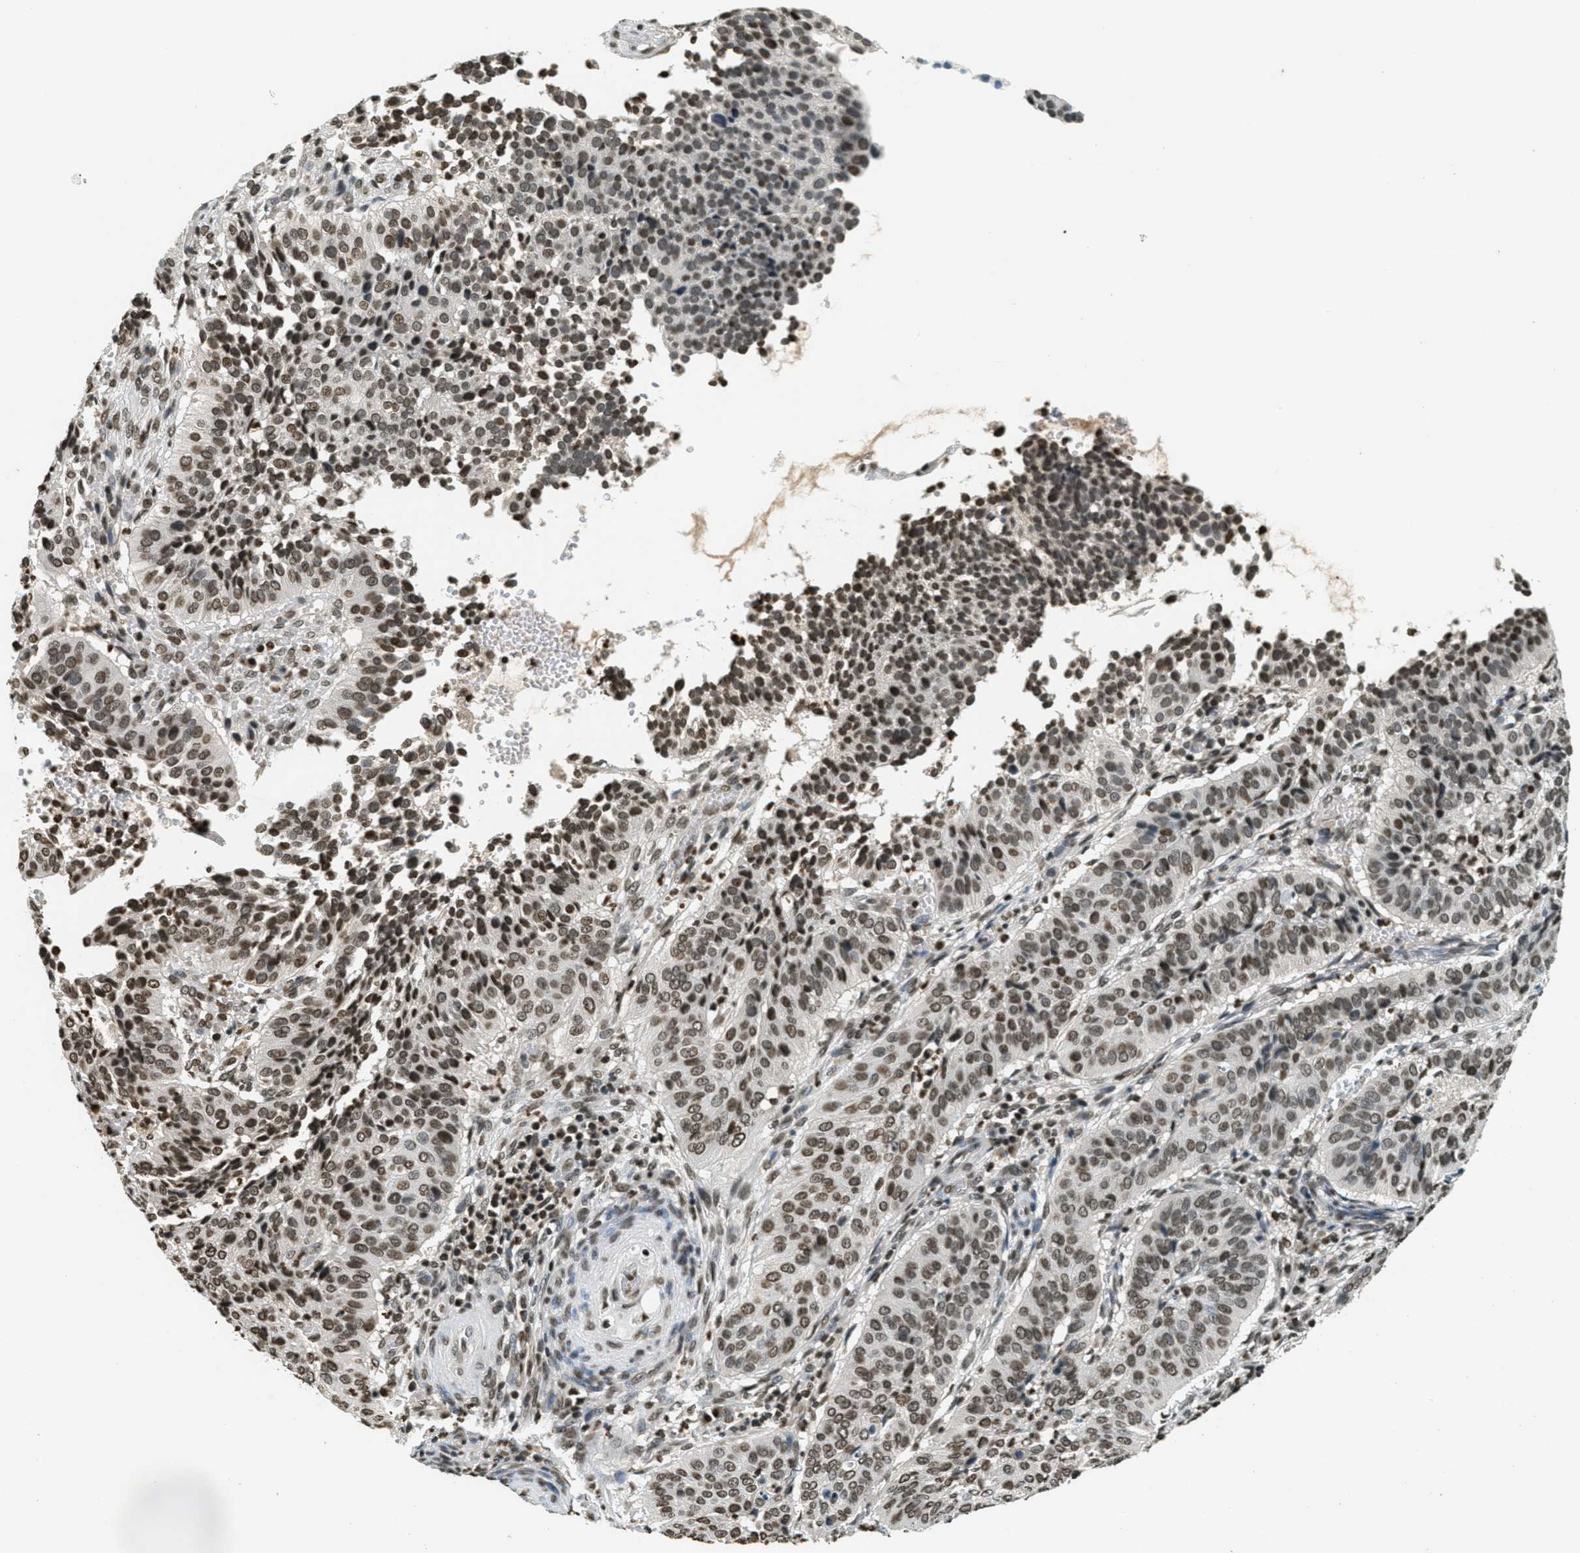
{"staining": {"intensity": "moderate", "quantity": ">75%", "location": "nuclear"}, "tissue": "cervical cancer", "cell_type": "Tumor cells", "image_type": "cancer", "snomed": [{"axis": "morphology", "description": "Normal tissue, NOS"}, {"axis": "morphology", "description": "Squamous cell carcinoma, NOS"}, {"axis": "topography", "description": "Cervix"}], "caption": "Immunohistochemical staining of human squamous cell carcinoma (cervical) reveals medium levels of moderate nuclear positivity in approximately >75% of tumor cells.", "gene": "LDB2", "patient": {"sex": "female", "age": 39}}